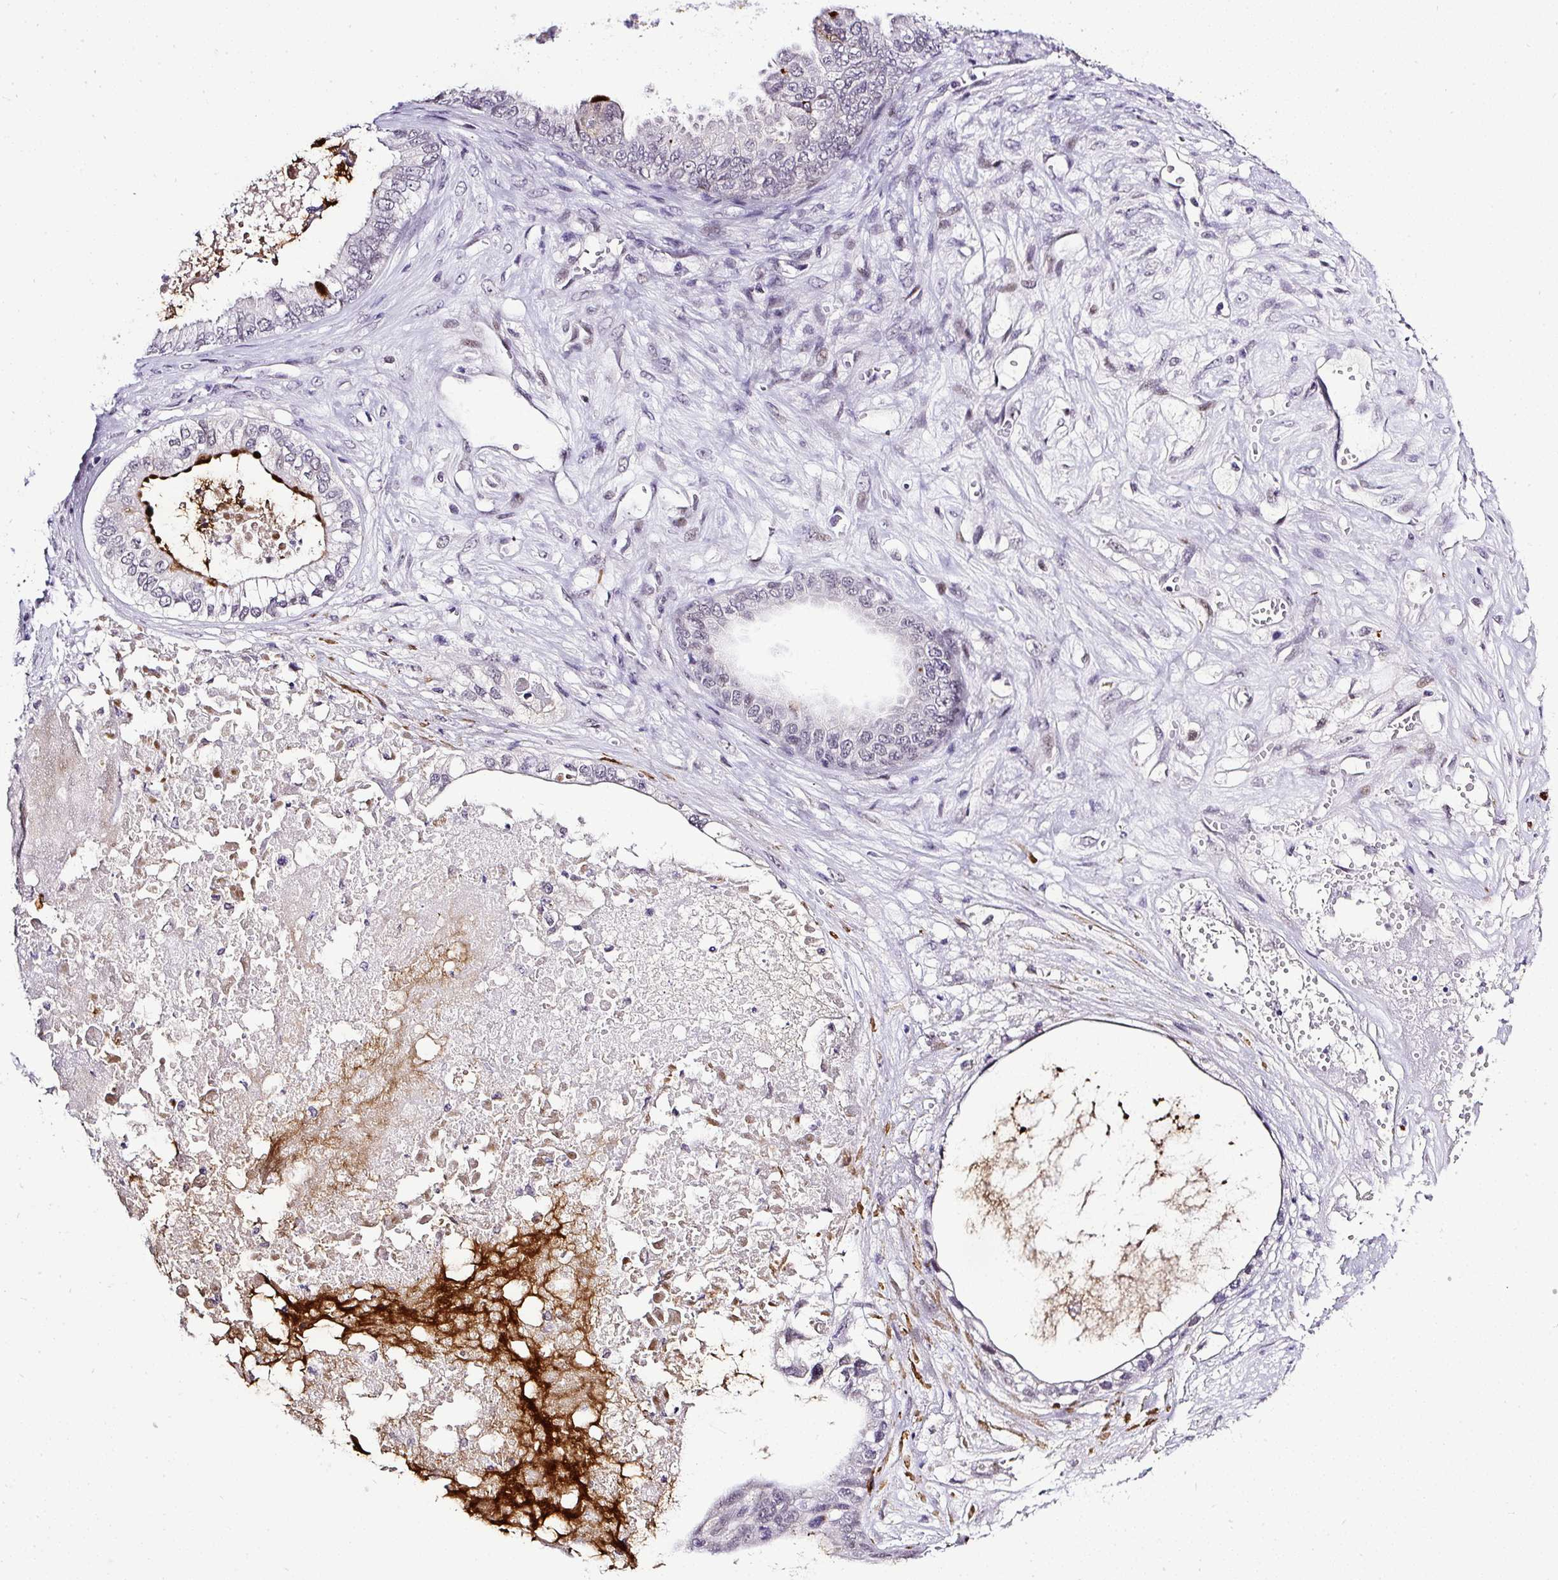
{"staining": {"intensity": "strong", "quantity": "<25%", "location": "cytoplasmic/membranous"}, "tissue": "ovarian cancer", "cell_type": "Tumor cells", "image_type": "cancer", "snomed": [{"axis": "morphology", "description": "Cystadenocarcinoma, mucinous, NOS"}, {"axis": "topography", "description": "Ovary"}], "caption": "A brown stain highlights strong cytoplasmic/membranous expression of a protein in ovarian cancer tumor cells.", "gene": "WNT10B", "patient": {"sex": "female", "age": 80}}